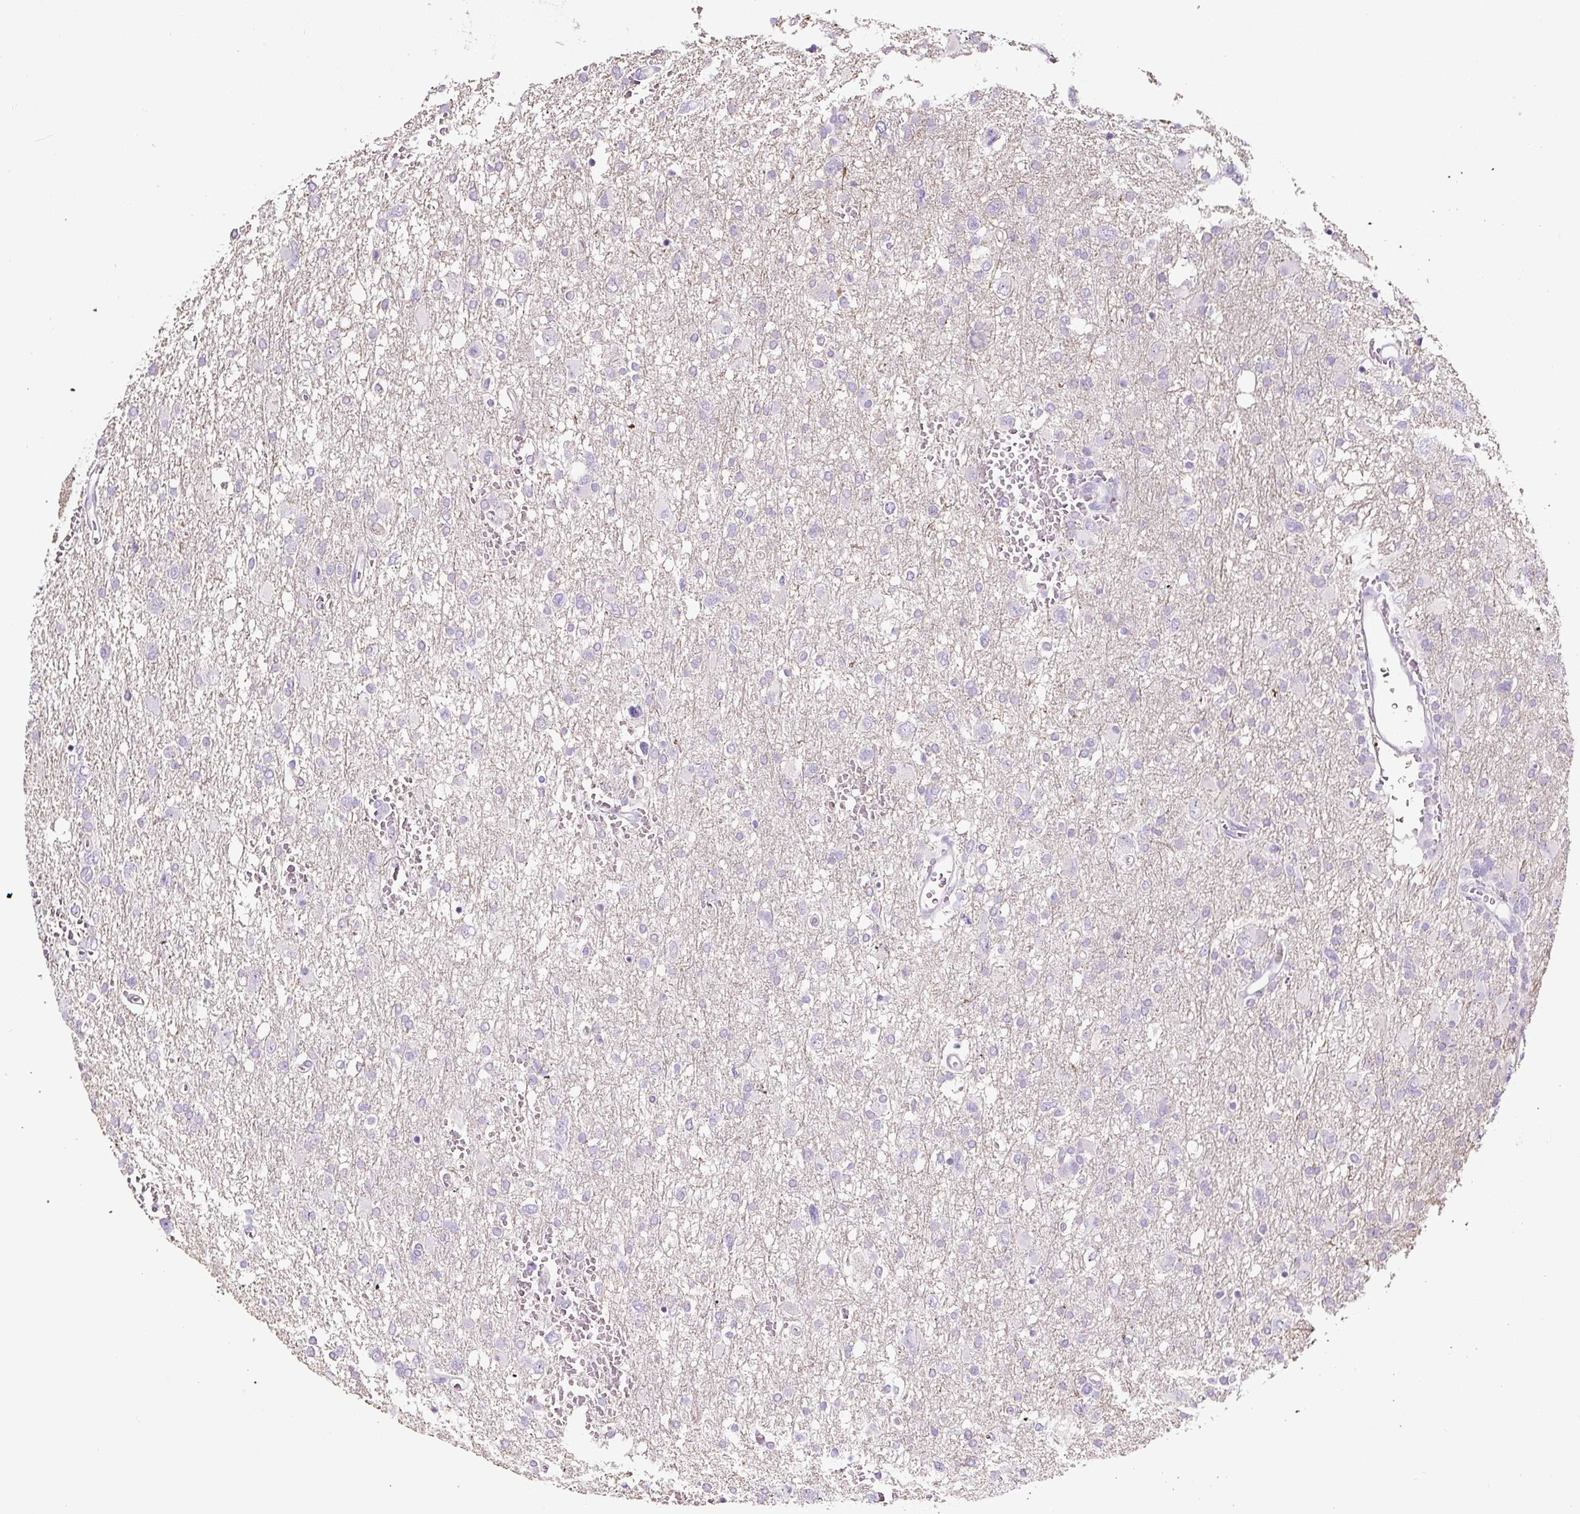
{"staining": {"intensity": "negative", "quantity": "none", "location": "none"}, "tissue": "glioma", "cell_type": "Tumor cells", "image_type": "cancer", "snomed": [{"axis": "morphology", "description": "Glioma, malignant, High grade"}, {"axis": "topography", "description": "Brain"}], "caption": "This is a micrograph of immunohistochemistry staining of malignant glioma (high-grade), which shows no staining in tumor cells.", "gene": "HPS4", "patient": {"sex": "male", "age": 61}}